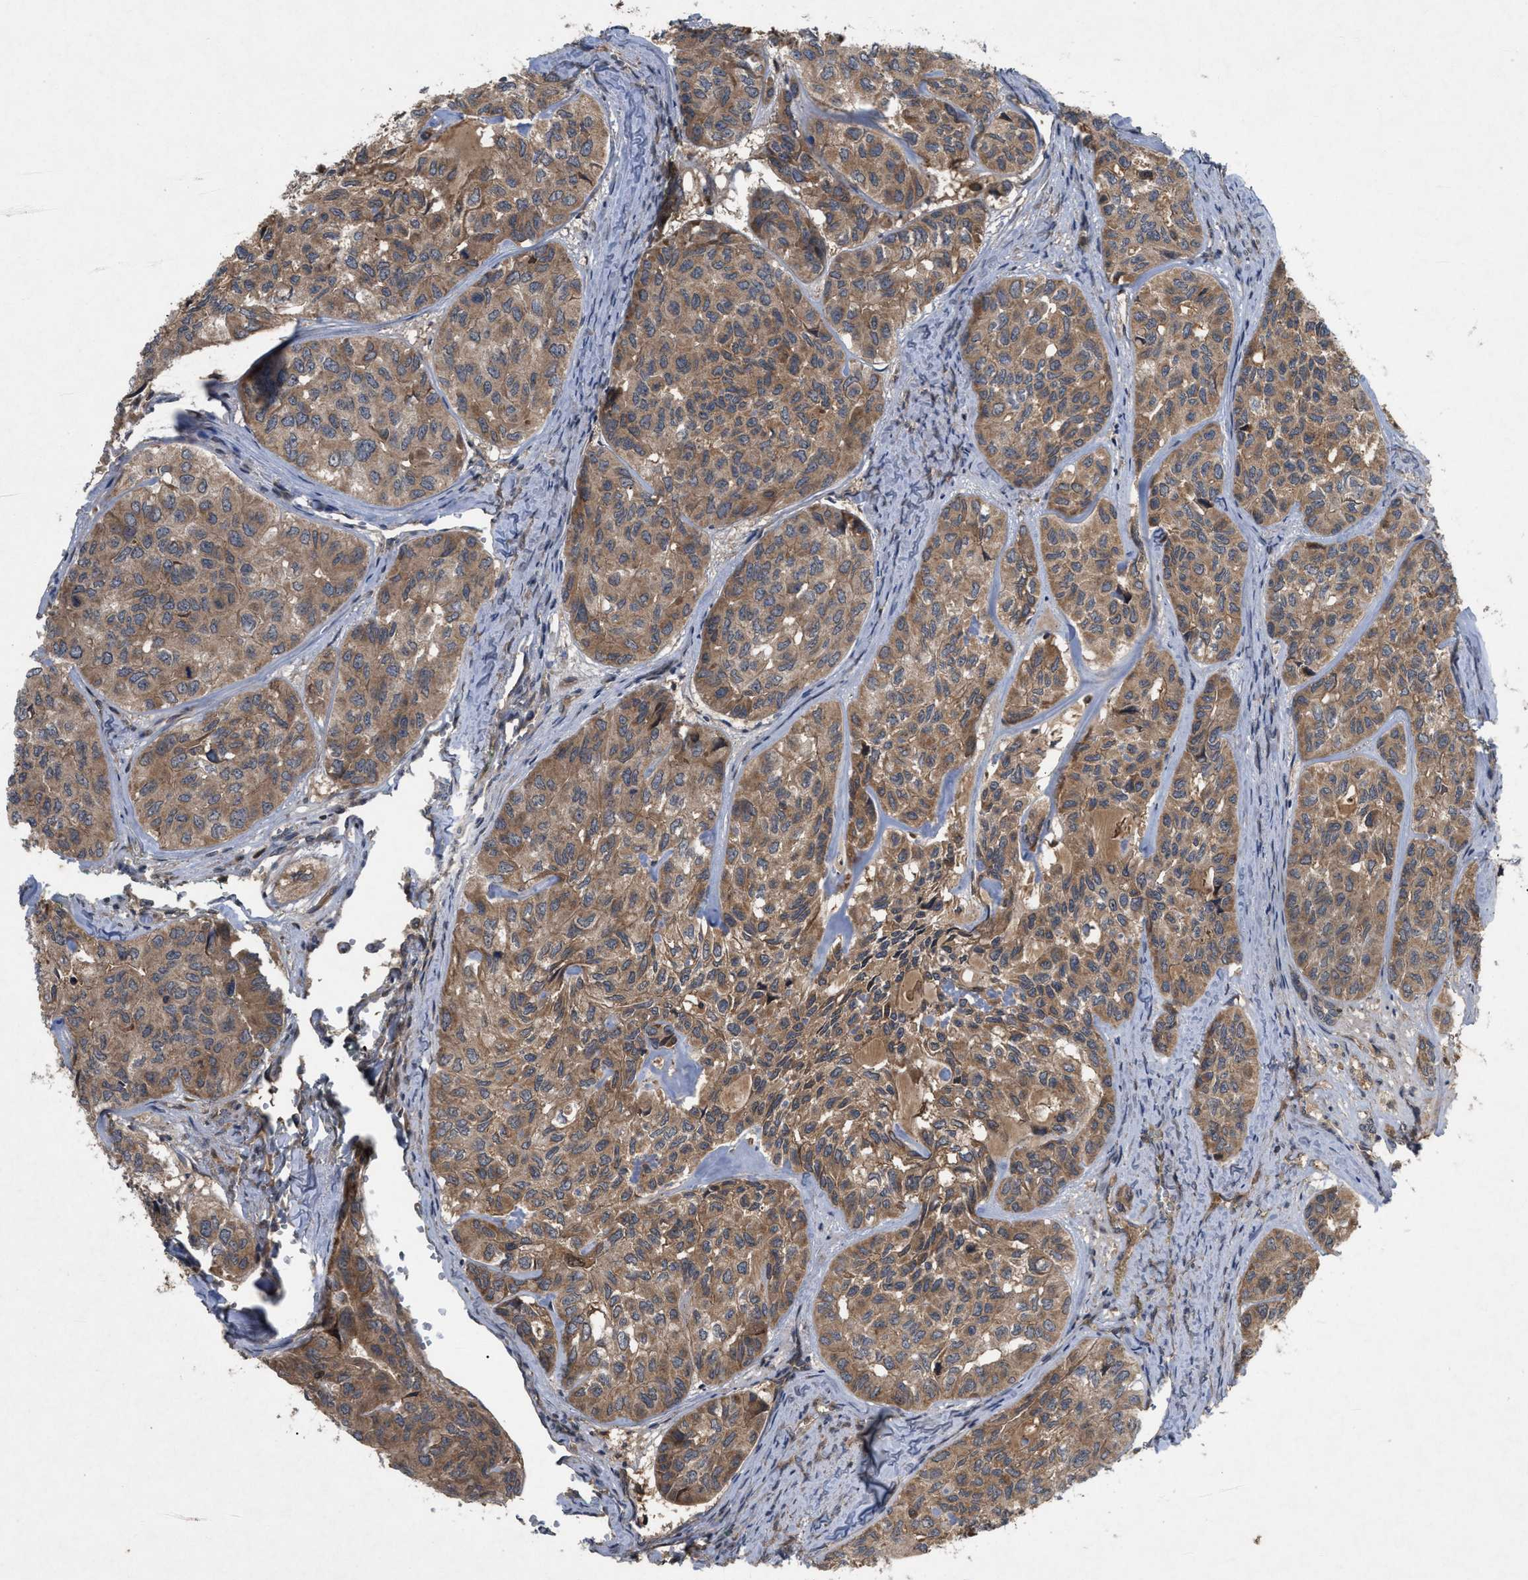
{"staining": {"intensity": "moderate", "quantity": ">75%", "location": "cytoplasmic/membranous"}, "tissue": "head and neck cancer", "cell_type": "Tumor cells", "image_type": "cancer", "snomed": [{"axis": "morphology", "description": "Adenocarcinoma, NOS"}, {"axis": "topography", "description": "Salivary gland, NOS"}, {"axis": "topography", "description": "Head-Neck"}], "caption": "Head and neck cancer was stained to show a protein in brown. There is medium levels of moderate cytoplasmic/membranous expression in approximately >75% of tumor cells.", "gene": "RAB2A", "patient": {"sex": "female", "age": 76}}